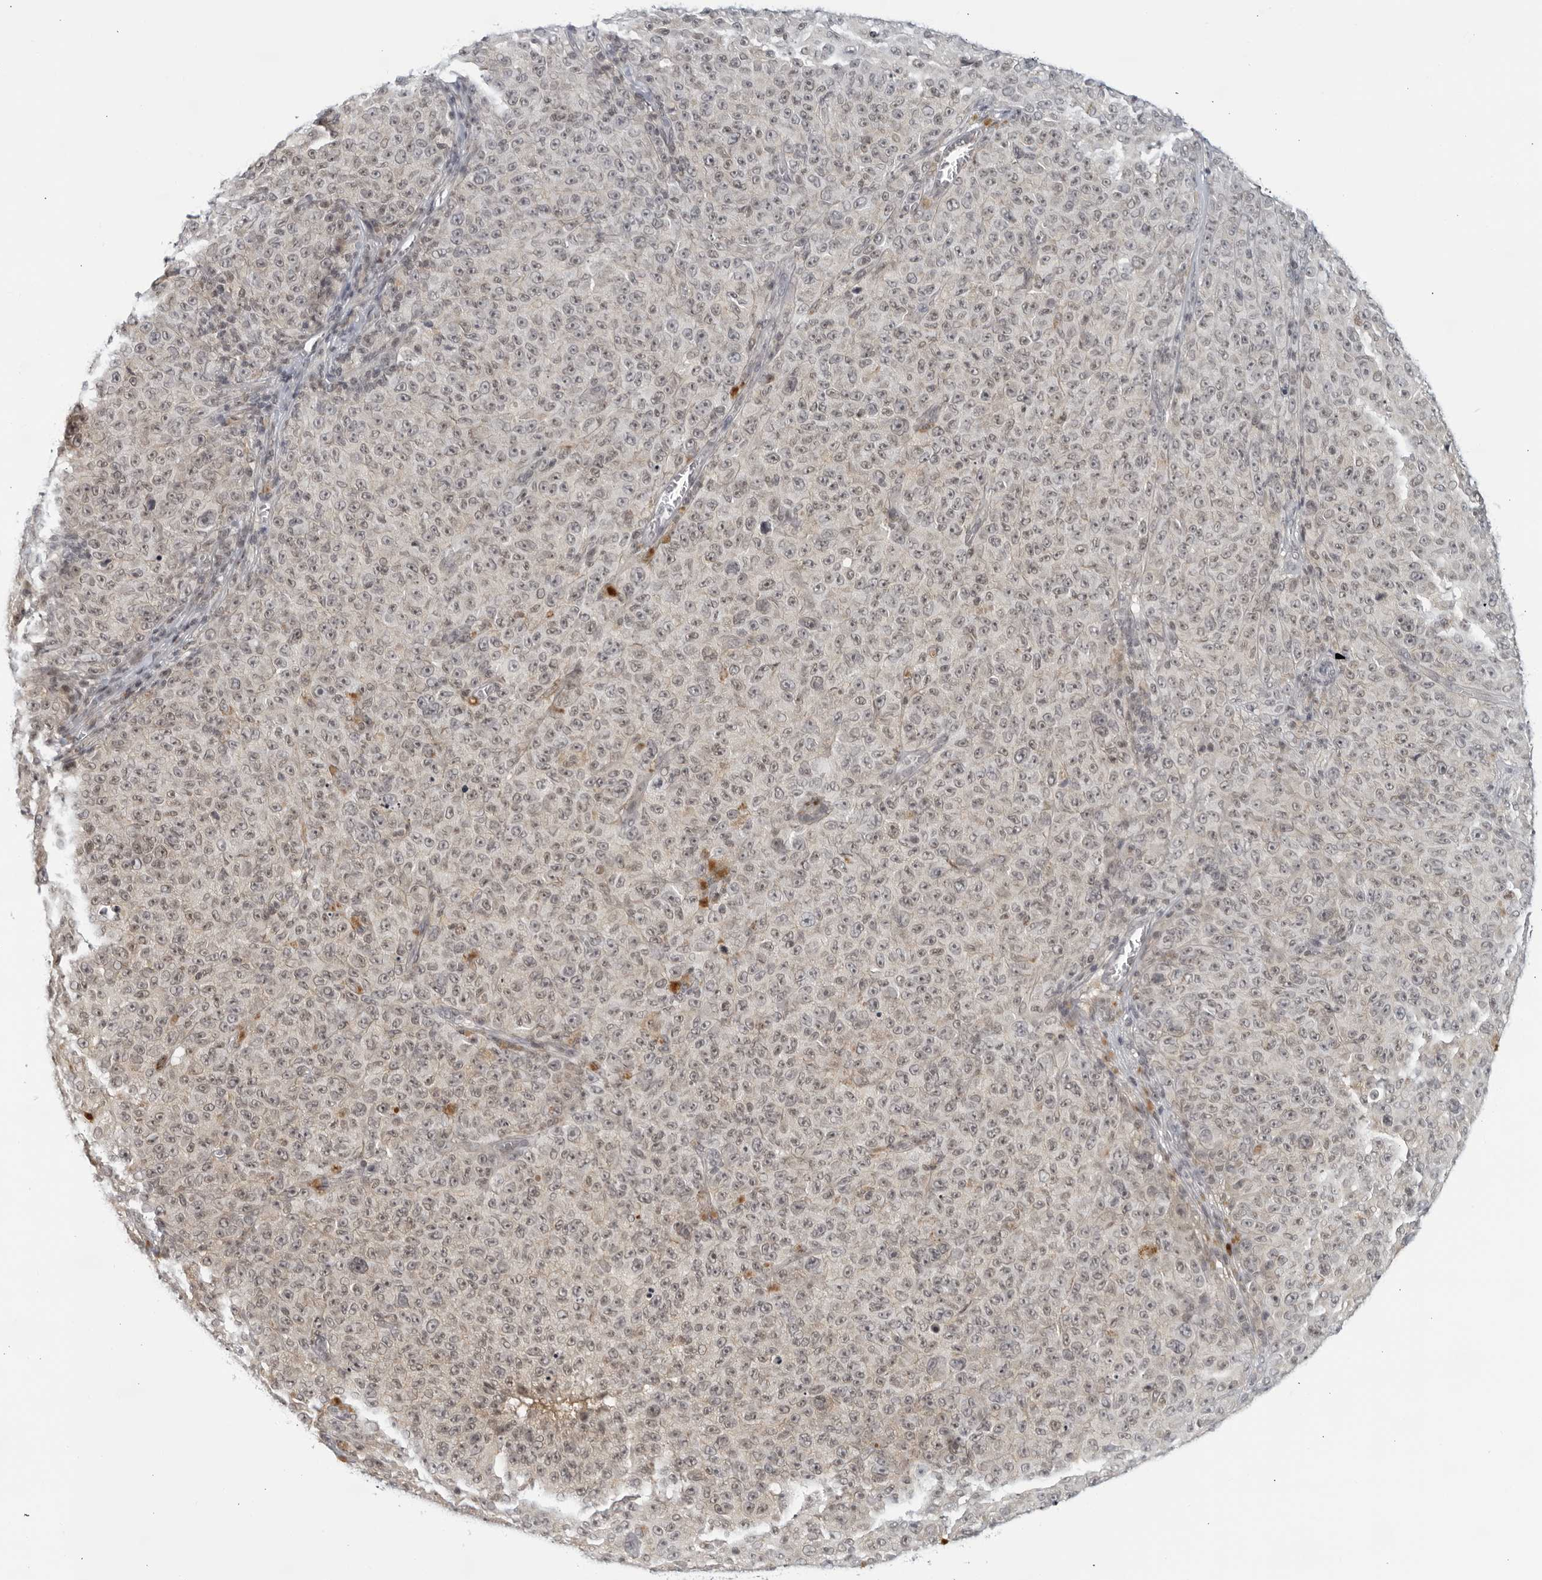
{"staining": {"intensity": "weak", "quantity": "25%-75%", "location": "nuclear"}, "tissue": "melanoma", "cell_type": "Tumor cells", "image_type": "cancer", "snomed": [{"axis": "morphology", "description": "Malignant melanoma, NOS"}, {"axis": "topography", "description": "Skin"}], "caption": "An image of malignant melanoma stained for a protein demonstrates weak nuclear brown staining in tumor cells.", "gene": "CC2D1B", "patient": {"sex": "female", "age": 82}}